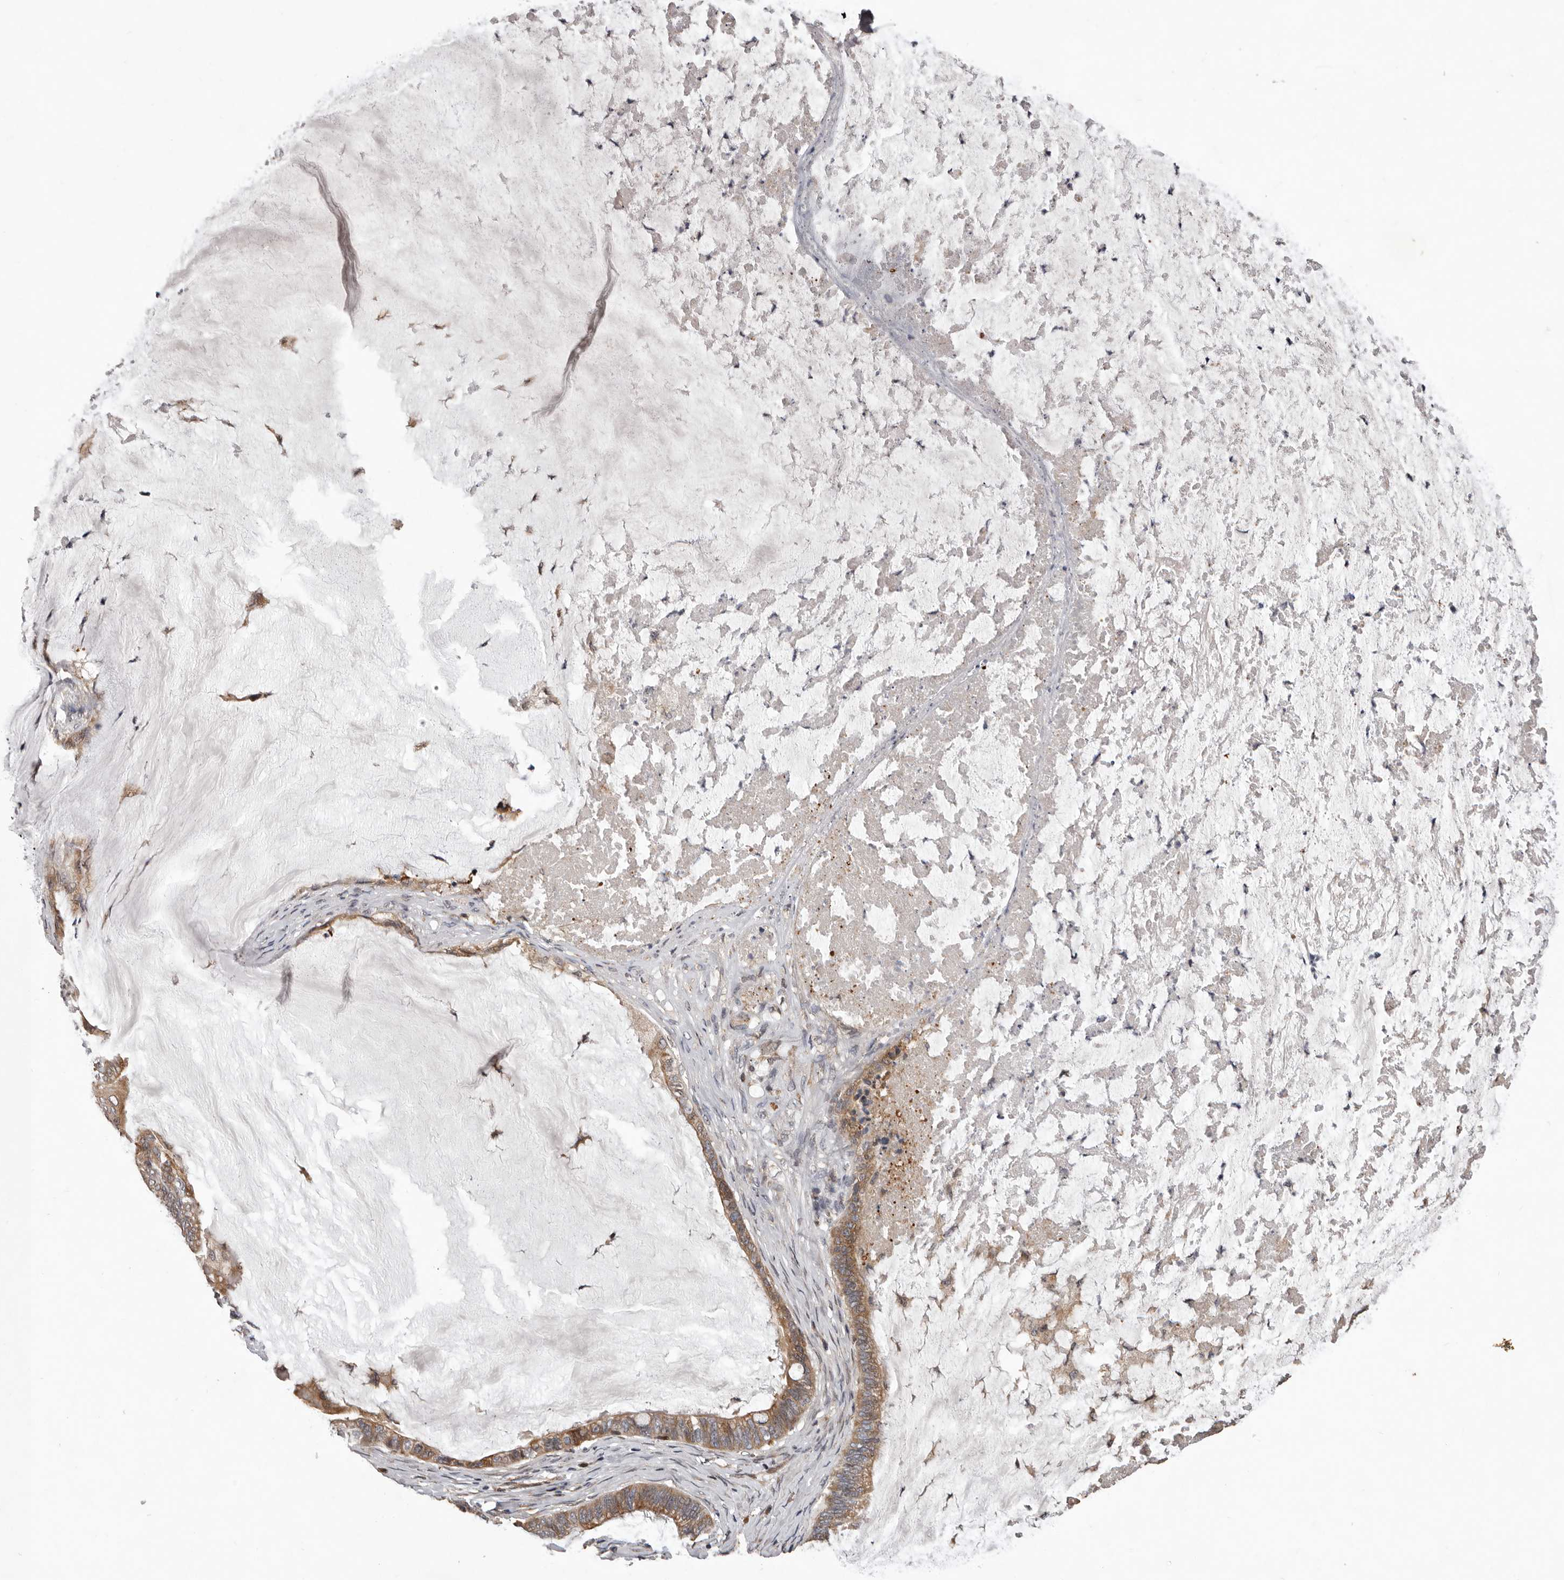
{"staining": {"intensity": "moderate", "quantity": ">75%", "location": "cytoplasmic/membranous"}, "tissue": "ovarian cancer", "cell_type": "Tumor cells", "image_type": "cancer", "snomed": [{"axis": "morphology", "description": "Cystadenocarcinoma, mucinous, NOS"}, {"axis": "topography", "description": "Ovary"}], "caption": "This image reveals immunohistochemistry (IHC) staining of human ovarian cancer, with medium moderate cytoplasmic/membranous positivity in about >75% of tumor cells.", "gene": "GADD45B", "patient": {"sex": "female", "age": 61}}